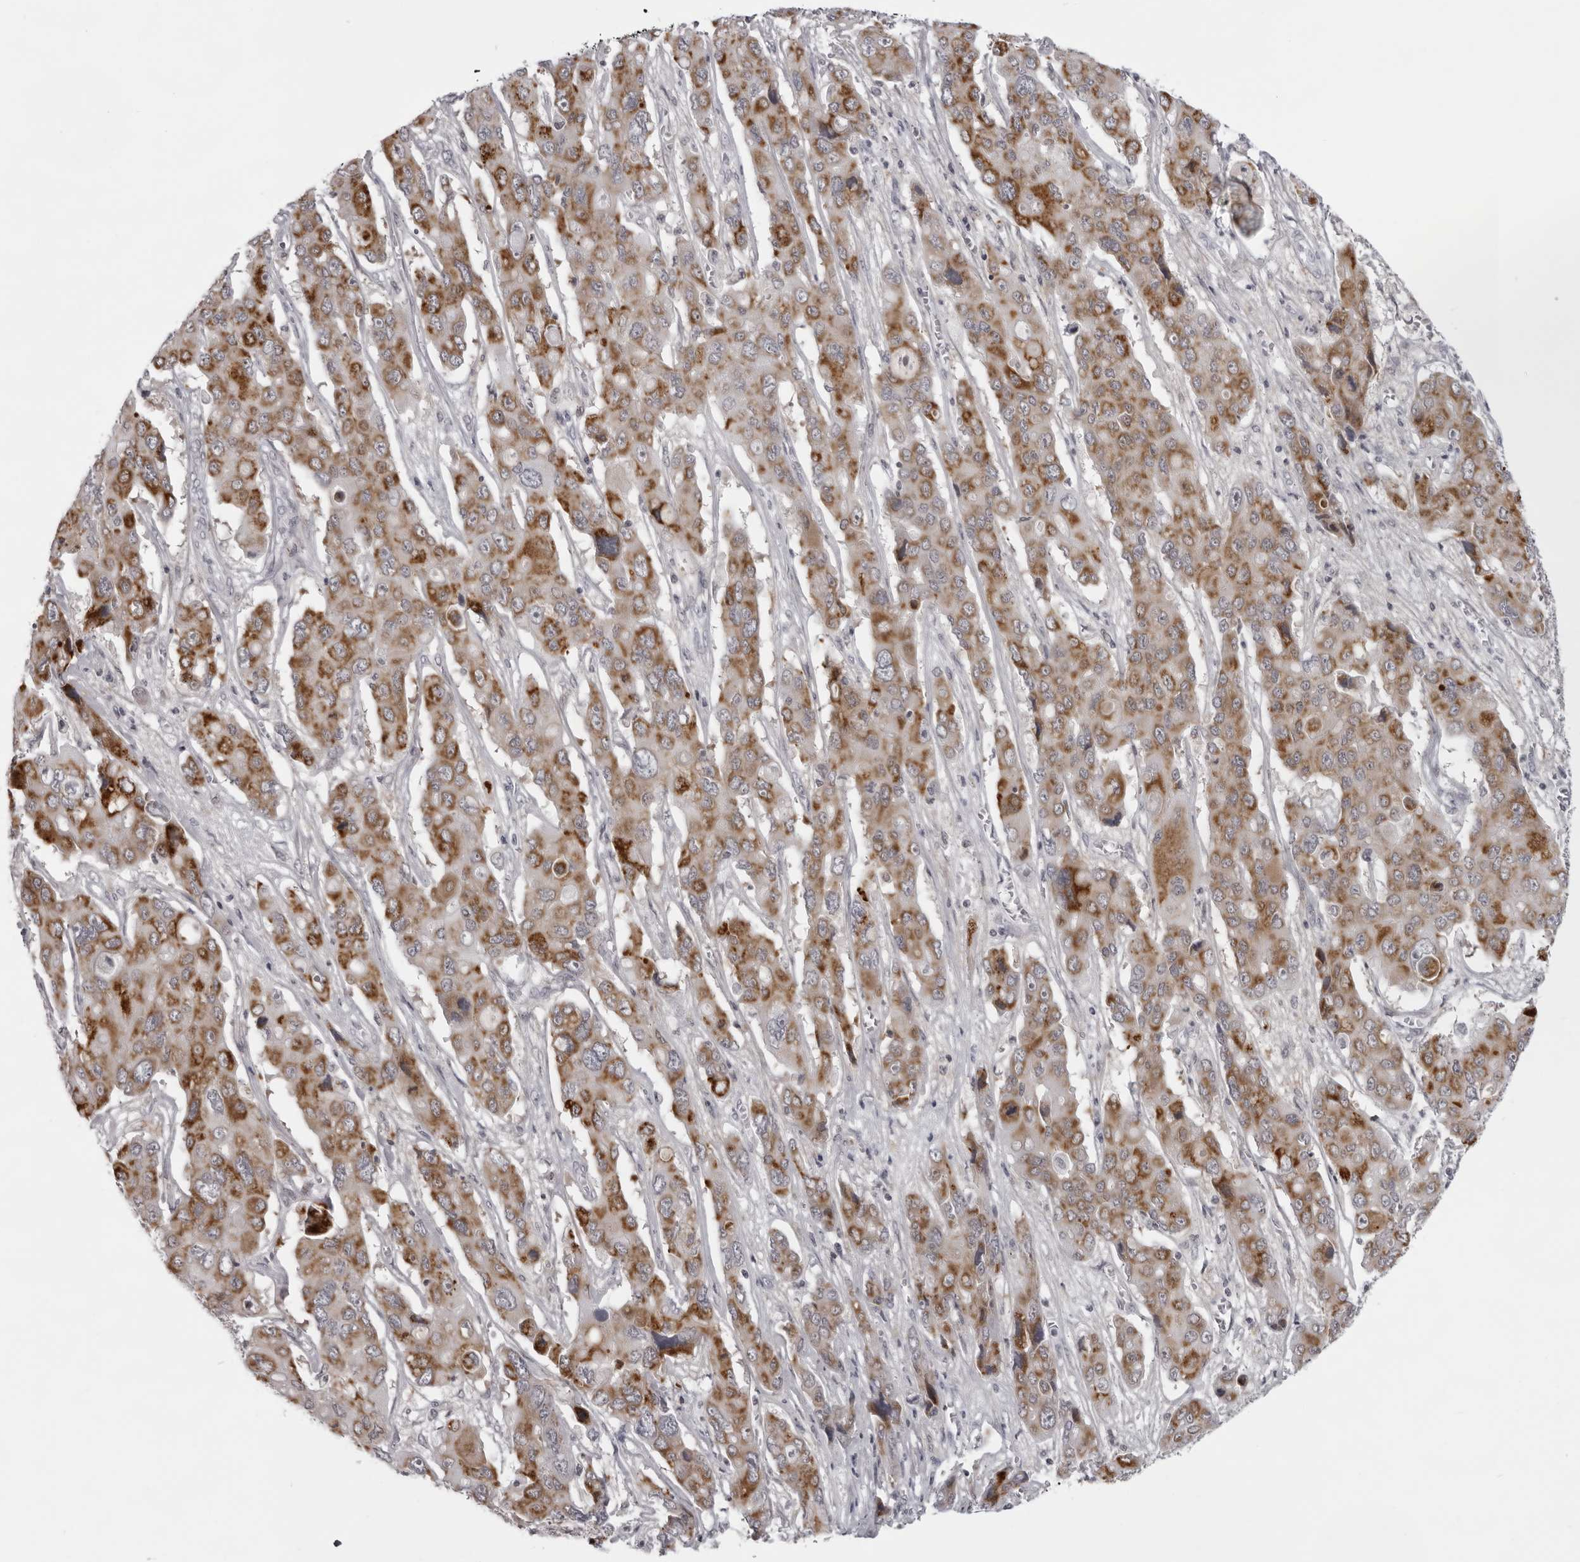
{"staining": {"intensity": "moderate", "quantity": ">75%", "location": "cytoplasmic/membranous"}, "tissue": "liver cancer", "cell_type": "Tumor cells", "image_type": "cancer", "snomed": [{"axis": "morphology", "description": "Cholangiocarcinoma"}, {"axis": "topography", "description": "Liver"}], "caption": "IHC histopathology image of liver cancer (cholangiocarcinoma) stained for a protein (brown), which displays medium levels of moderate cytoplasmic/membranous expression in approximately >75% of tumor cells.", "gene": "NUDT18", "patient": {"sex": "male", "age": 67}}